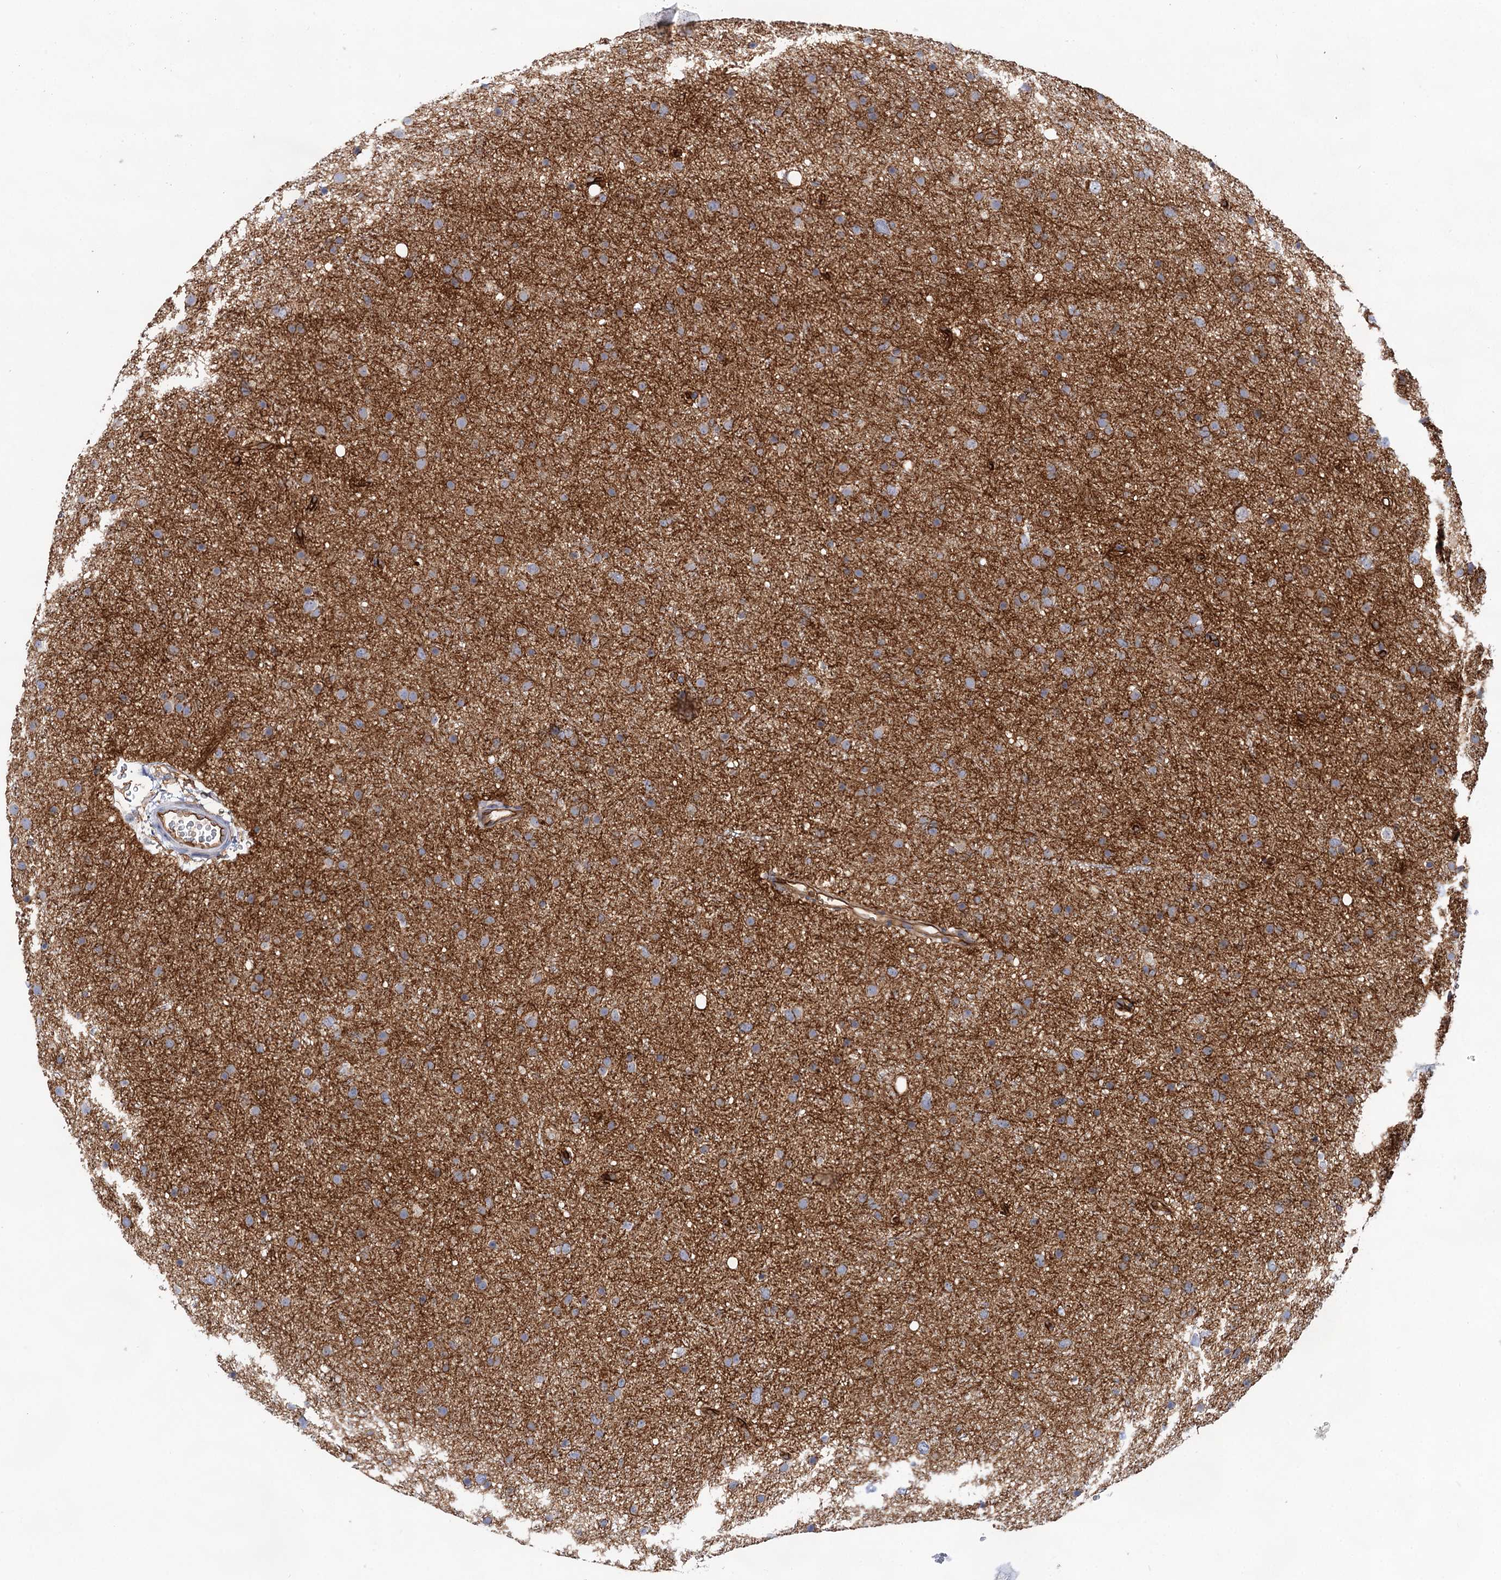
{"staining": {"intensity": "weak", "quantity": "<25%", "location": "cytoplasmic/membranous"}, "tissue": "glioma", "cell_type": "Tumor cells", "image_type": "cancer", "snomed": [{"axis": "morphology", "description": "Glioma, malignant, Low grade"}, {"axis": "topography", "description": "Cerebral cortex"}], "caption": "Immunohistochemistry of human malignant low-grade glioma shows no positivity in tumor cells. (DAB (3,3'-diaminobenzidine) IHC, high magnification).", "gene": "ABLIM1", "patient": {"sex": "female", "age": 39}}